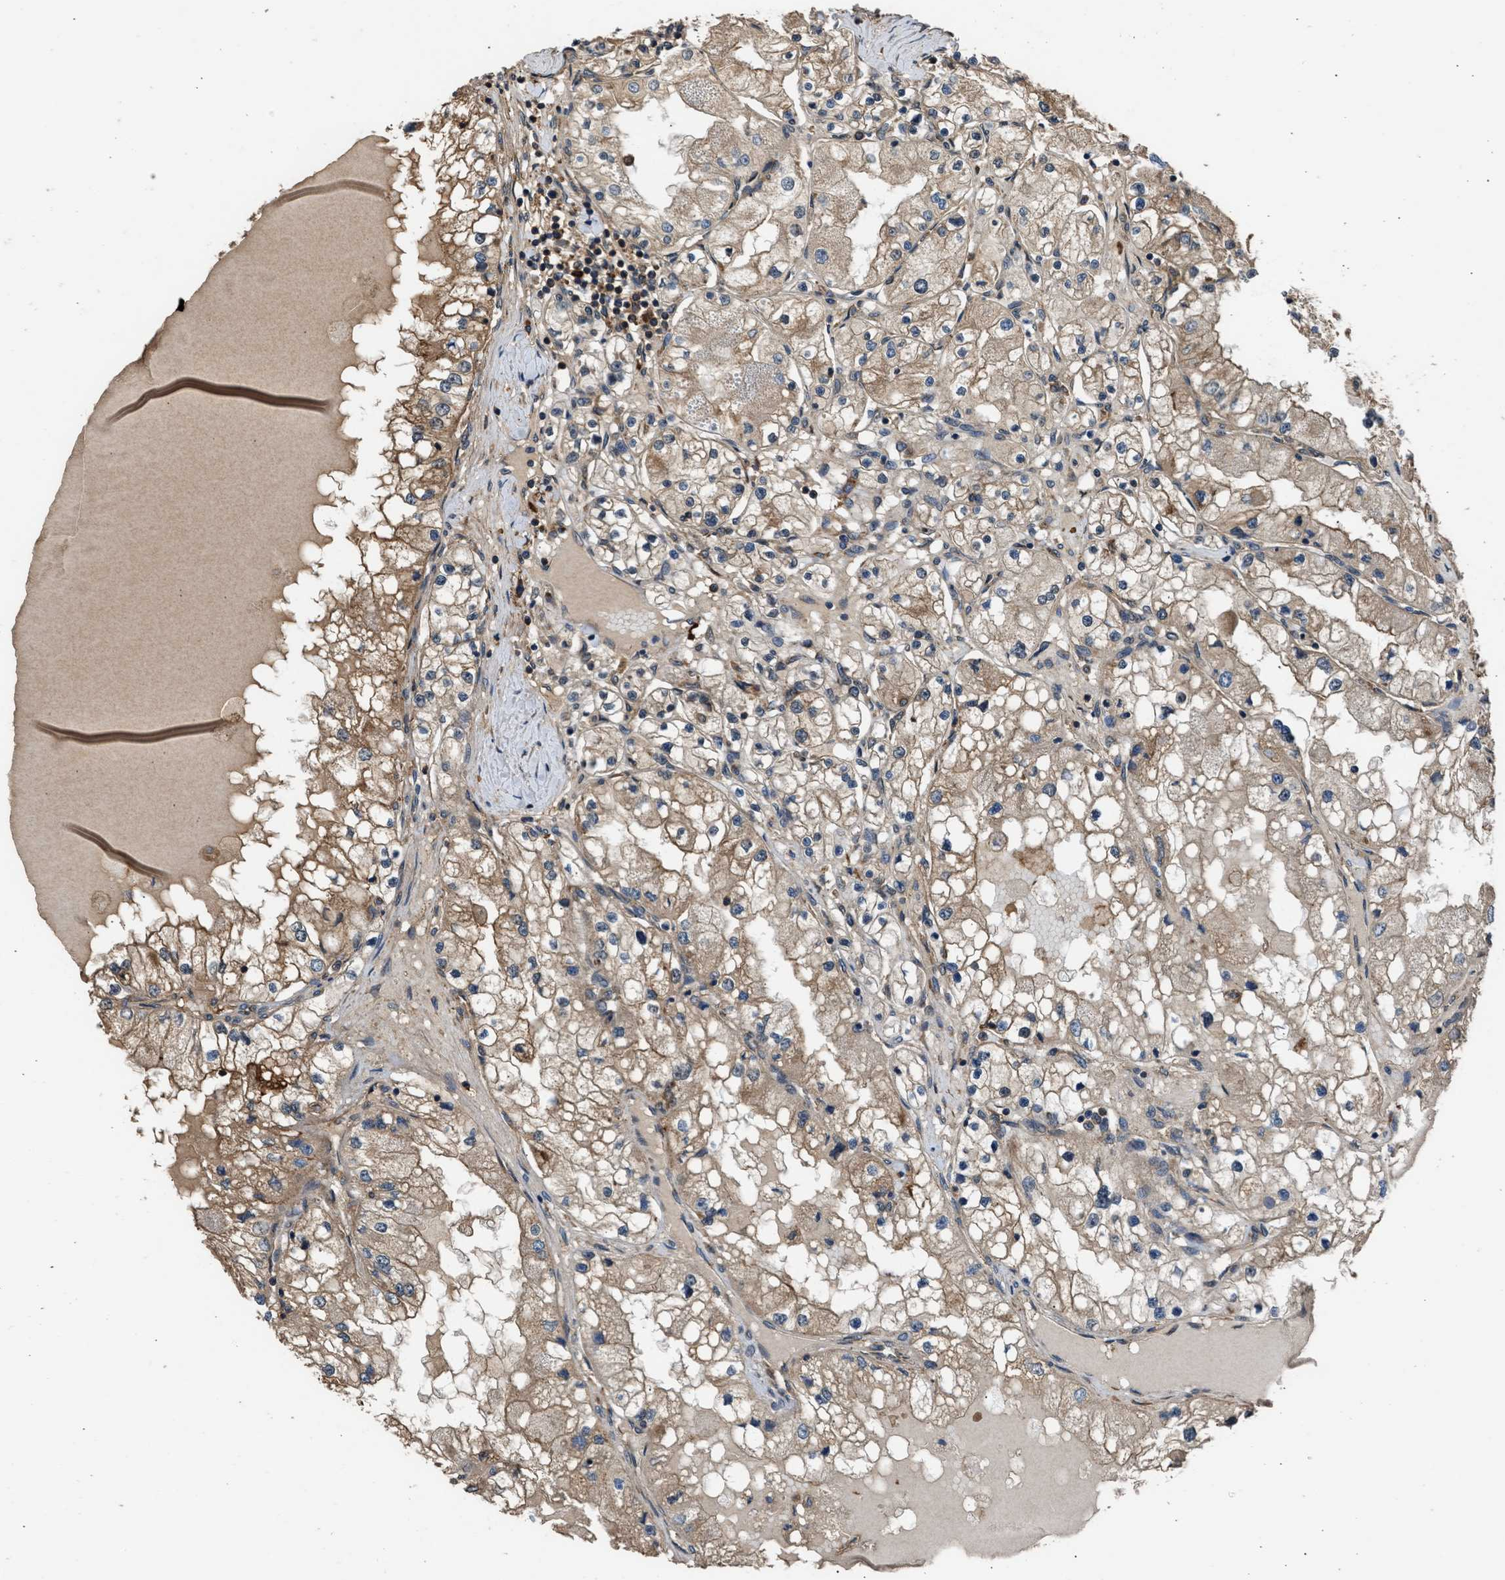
{"staining": {"intensity": "moderate", "quantity": ">75%", "location": "cytoplasmic/membranous"}, "tissue": "renal cancer", "cell_type": "Tumor cells", "image_type": "cancer", "snomed": [{"axis": "morphology", "description": "Adenocarcinoma, NOS"}, {"axis": "topography", "description": "Kidney"}], "caption": "Immunohistochemical staining of human renal adenocarcinoma displays moderate cytoplasmic/membranous protein positivity in about >75% of tumor cells. The protein is stained brown, and the nuclei are stained in blue (DAB (3,3'-diaminobenzidine) IHC with brightfield microscopy, high magnification).", "gene": "SLC36A4", "patient": {"sex": "male", "age": 68}}